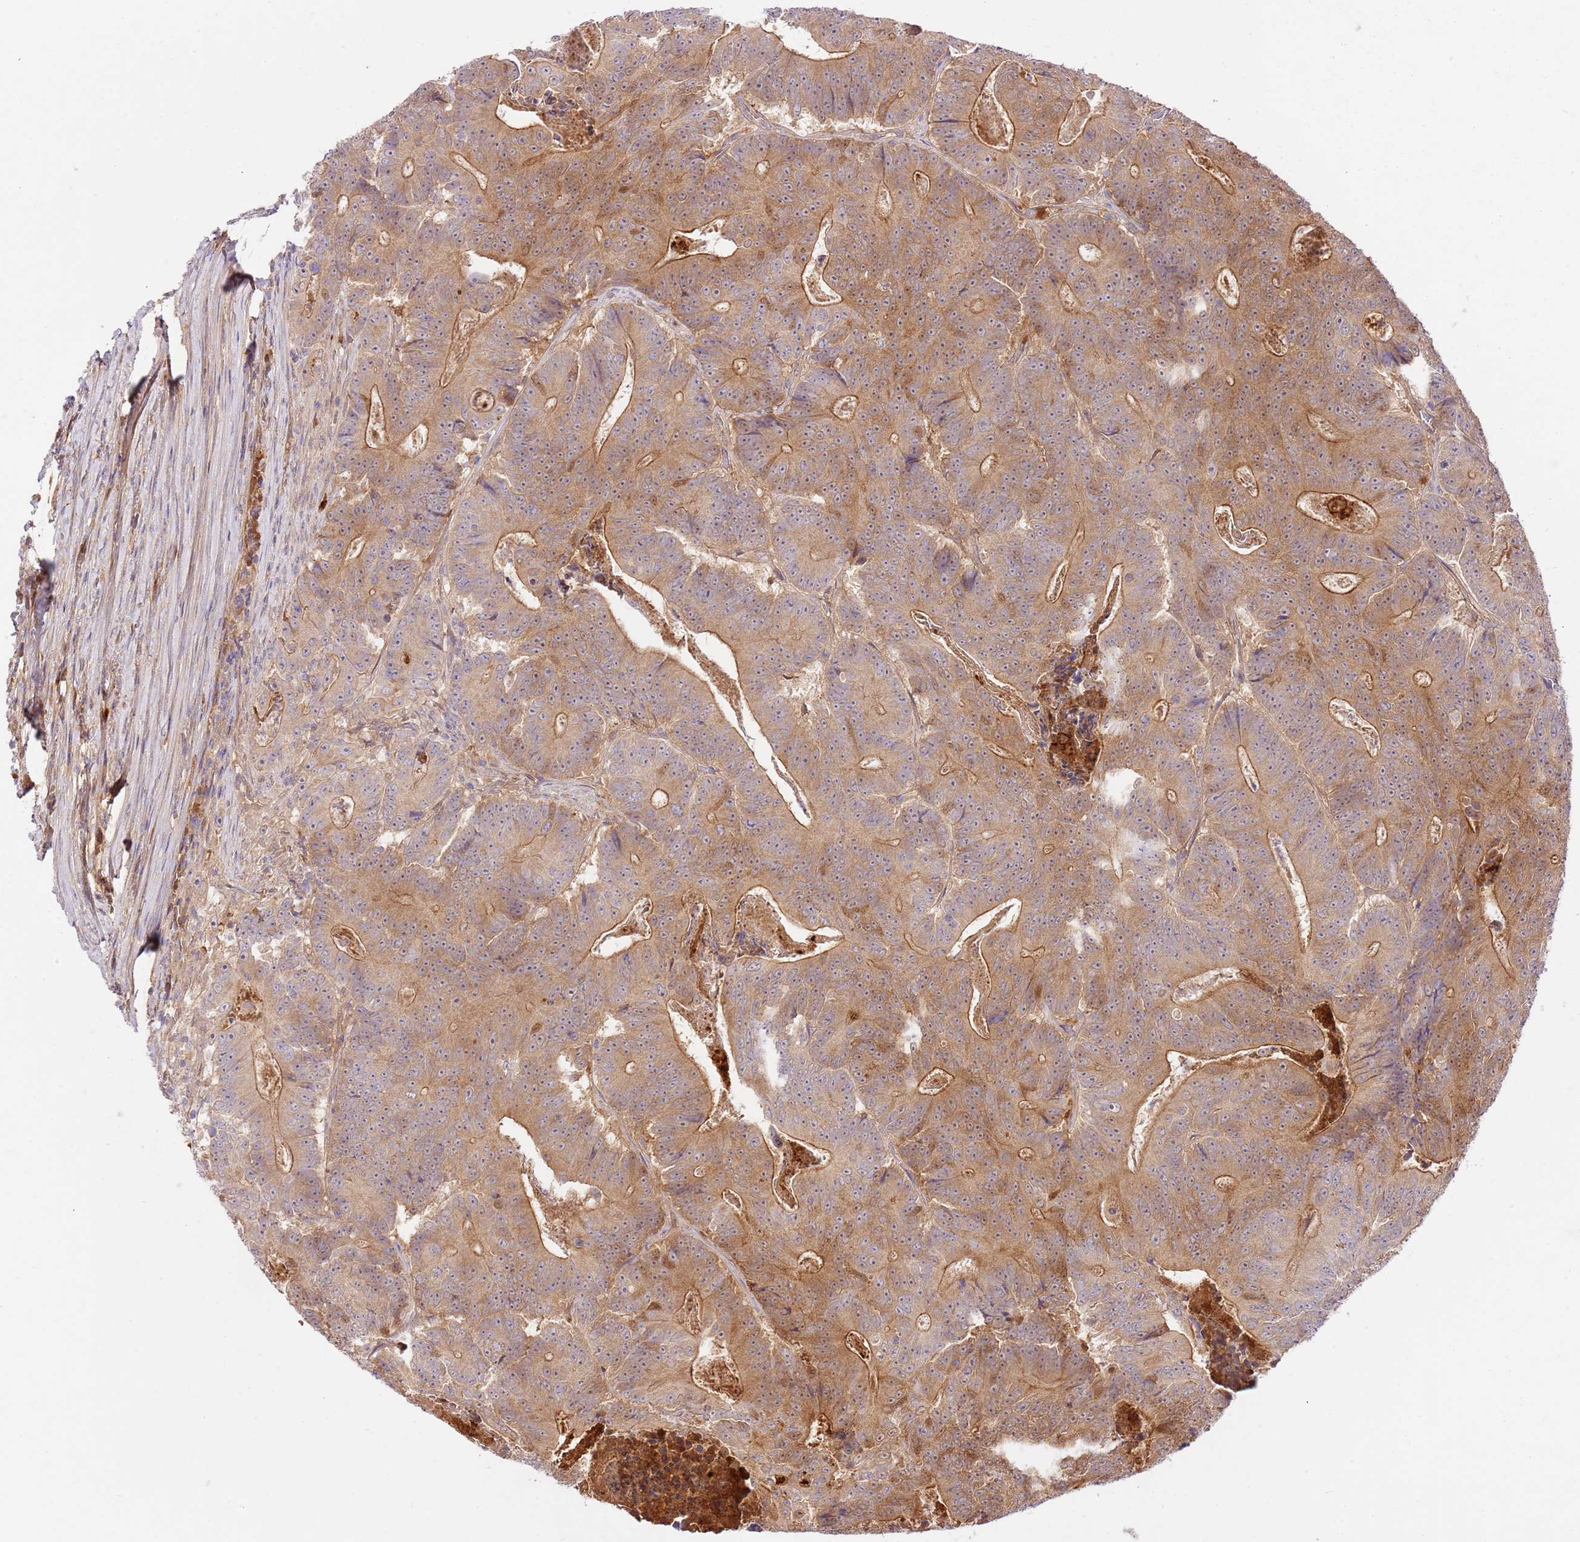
{"staining": {"intensity": "moderate", "quantity": ">75%", "location": "cytoplasmic/membranous"}, "tissue": "colorectal cancer", "cell_type": "Tumor cells", "image_type": "cancer", "snomed": [{"axis": "morphology", "description": "Adenocarcinoma, NOS"}, {"axis": "topography", "description": "Colon"}], "caption": "An image of human colorectal cancer (adenocarcinoma) stained for a protein shows moderate cytoplasmic/membranous brown staining in tumor cells.", "gene": "C8G", "patient": {"sex": "male", "age": 83}}